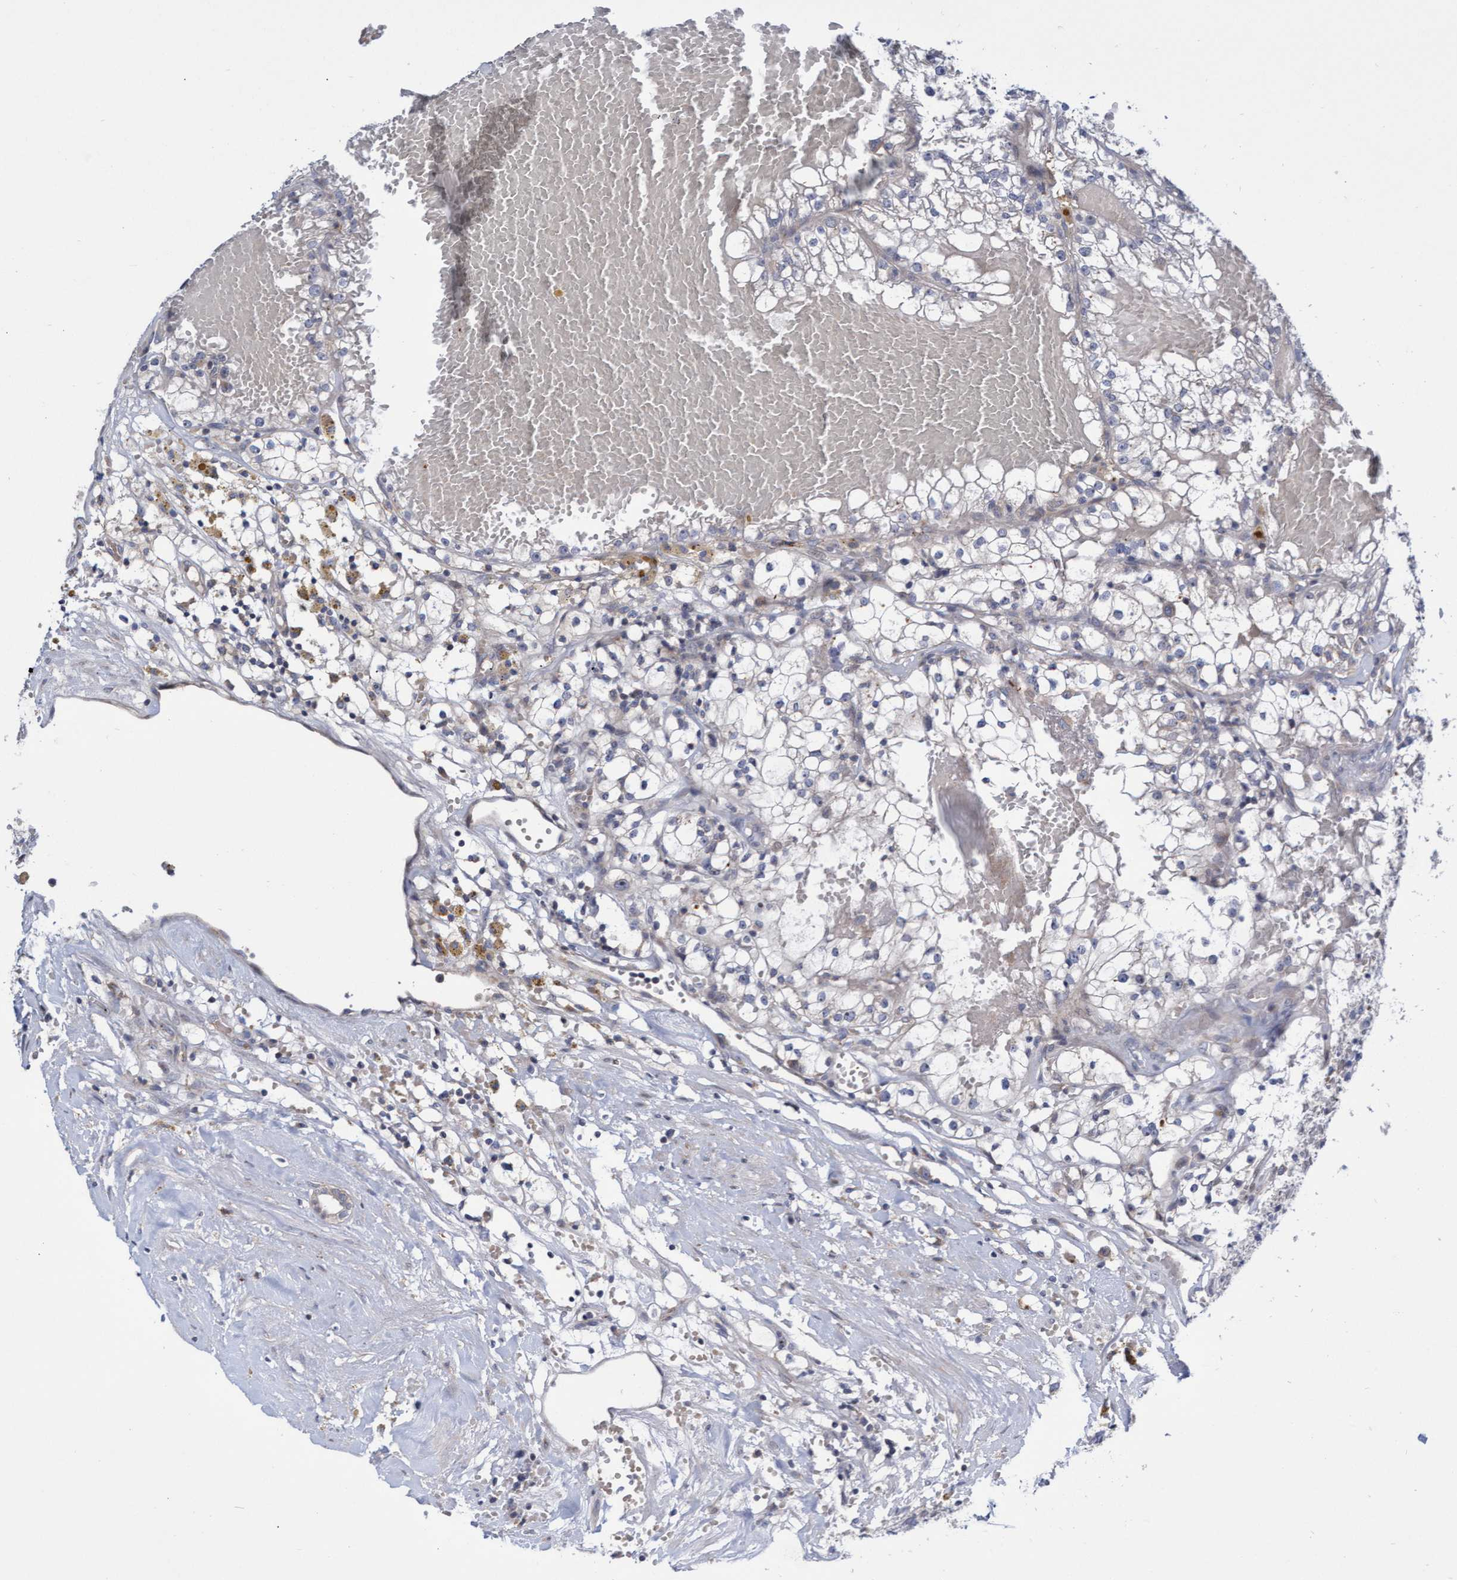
{"staining": {"intensity": "negative", "quantity": "none", "location": "none"}, "tissue": "renal cancer", "cell_type": "Tumor cells", "image_type": "cancer", "snomed": [{"axis": "morphology", "description": "Adenocarcinoma, NOS"}, {"axis": "topography", "description": "Kidney"}], "caption": "Immunohistochemical staining of human renal cancer (adenocarcinoma) displays no significant staining in tumor cells. The staining is performed using DAB (3,3'-diaminobenzidine) brown chromogen with nuclei counter-stained in using hematoxylin.", "gene": "ABCF2", "patient": {"sex": "male", "age": 56}}